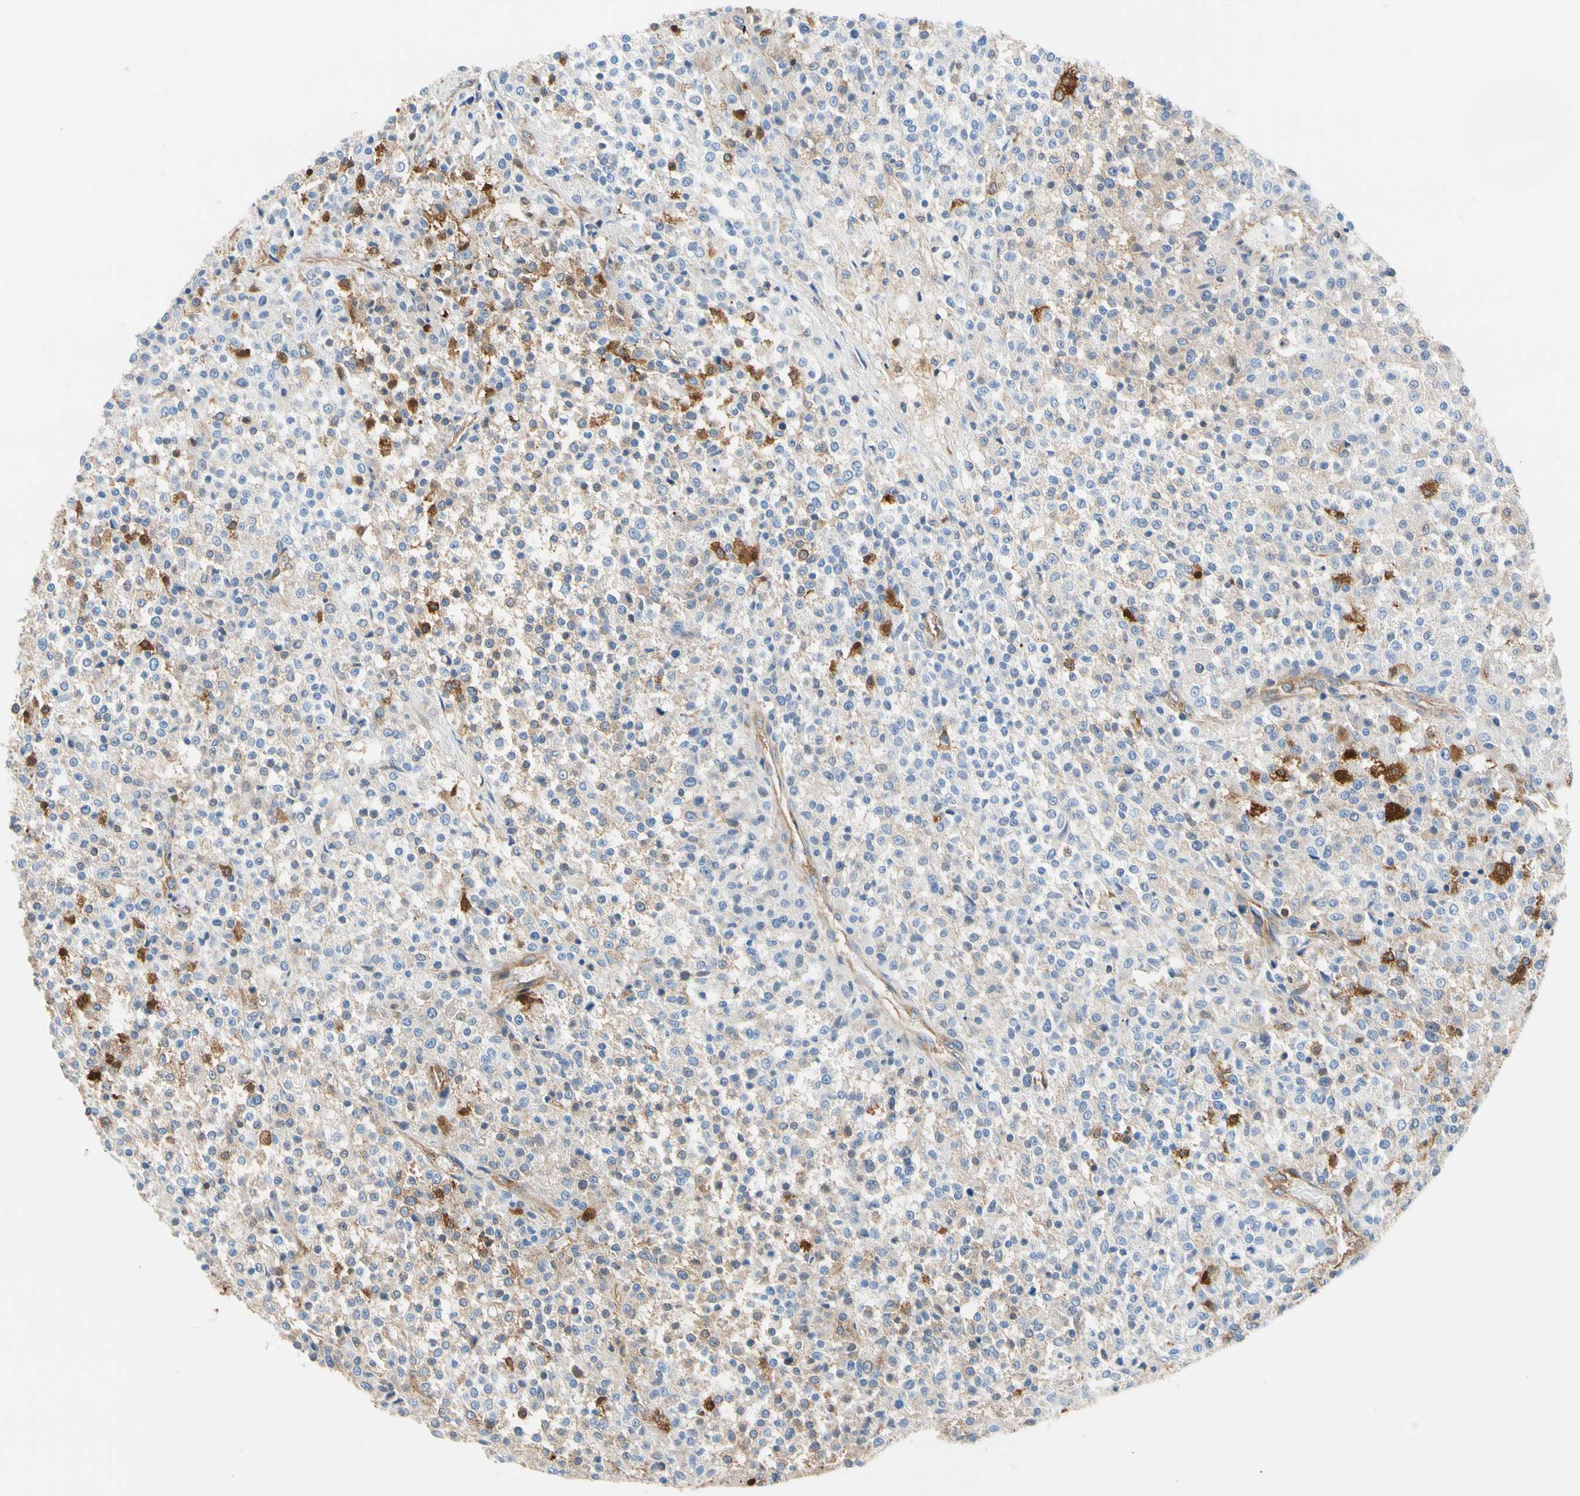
{"staining": {"intensity": "weak", "quantity": "25%-75%", "location": "cytoplasmic/membranous"}, "tissue": "testis cancer", "cell_type": "Tumor cells", "image_type": "cancer", "snomed": [{"axis": "morphology", "description": "Seminoma, NOS"}, {"axis": "topography", "description": "Testis"}], "caption": "An image of seminoma (testis) stained for a protein demonstrates weak cytoplasmic/membranous brown staining in tumor cells. Ihc stains the protein of interest in brown and the nuclei are stained blue.", "gene": "GPHN", "patient": {"sex": "male", "age": 59}}